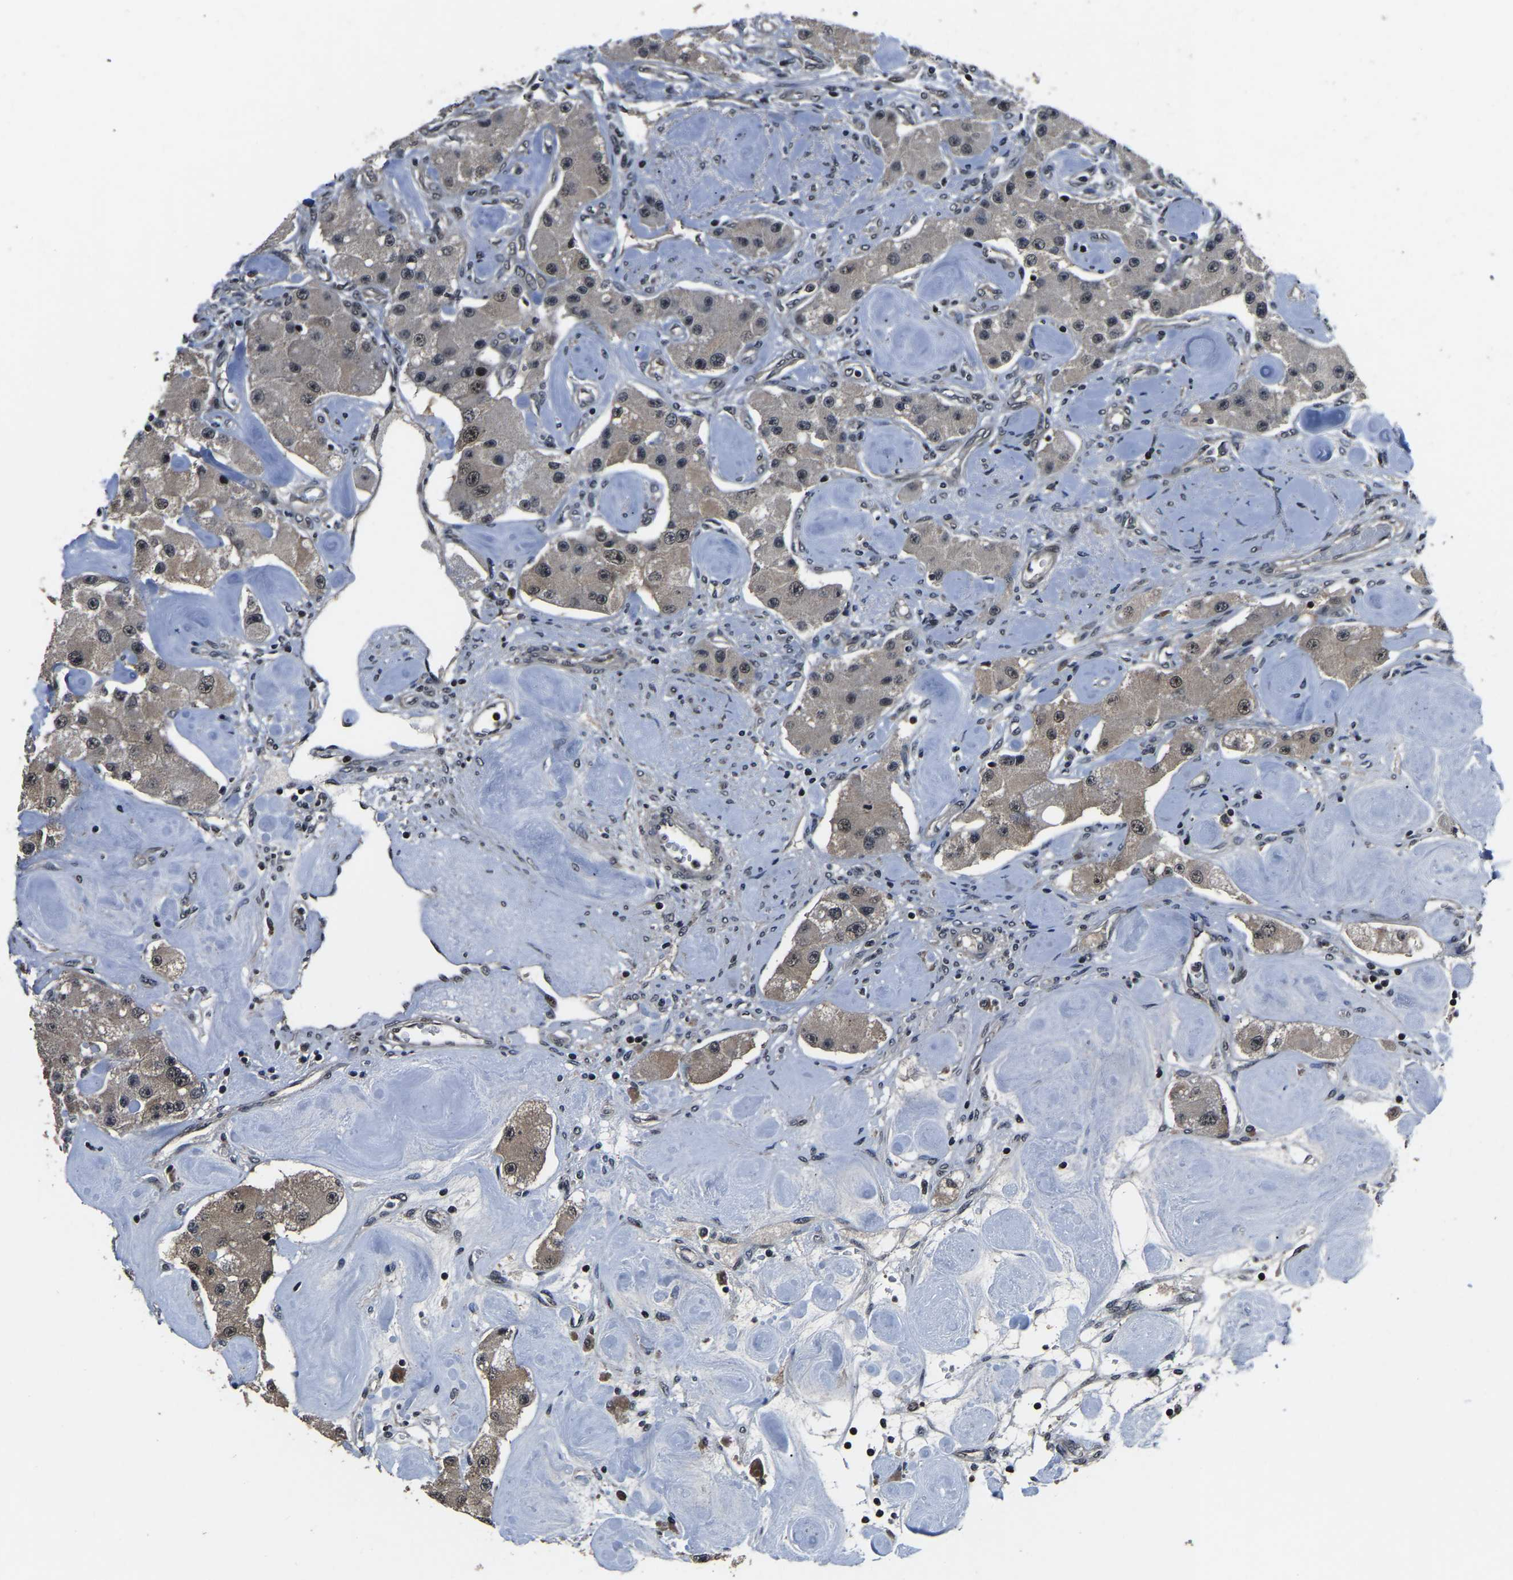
{"staining": {"intensity": "weak", "quantity": ">75%", "location": "cytoplasmic/membranous"}, "tissue": "carcinoid", "cell_type": "Tumor cells", "image_type": "cancer", "snomed": [{"axis": "morphology", "description": "Carcinoid, malignant, NOS"}, {"axis": "topography", "description": "Pancreas"}], "caption": "Protein staining of malignant carcinoid tissue displays weak cytoplasmic/membranous positivity in about >75% of tumor cells.", "gene": "ANKIB1", "patient": {"sex": "male", "age": 41}}